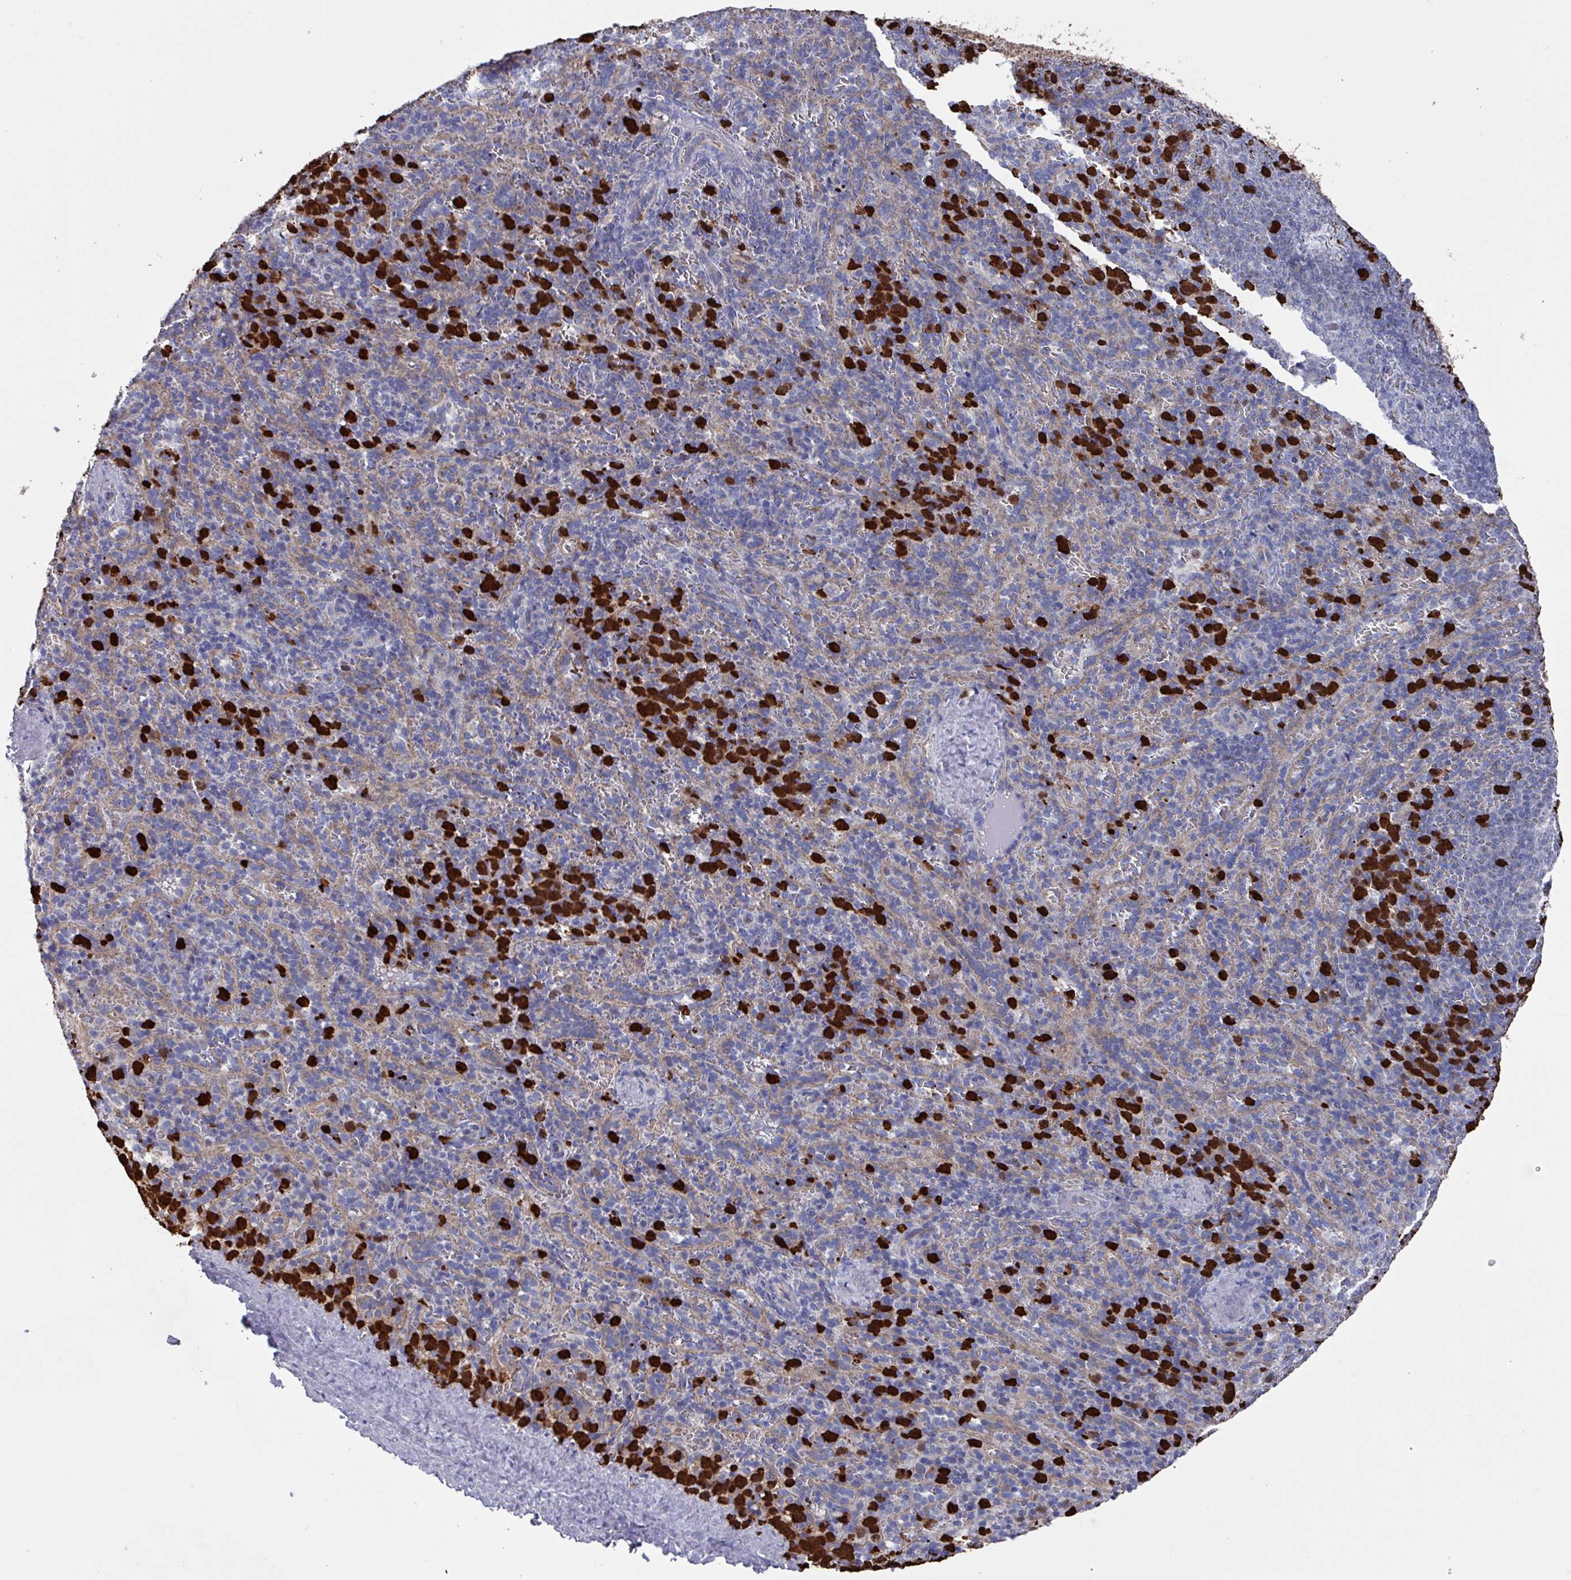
{"staining": {"intensity": "strong", "quantity": "25%-75%", "location": "cytoplasmic/membranous"}, "tissue": "spleen", "cell_type": "Cells in red pulp", "image_type": "normal", "snomed": [{"axis": "morphology", "description": "Normal tissue, NOS"}, {"axis": "topography", "description": "Spleen"}], "caption": "Cells in red pulp display high levels of strong cytoplasmic/membranous expression in approximately 25%-75% of cells in benign spleen. (Stains: DAB (3,3'-diaminobenzidine) in brown, nuclei in blue, Microscopy: brightfield microscopy at high magnification).", "gene": "UQCC2", "patient": {"sex": "female", "age": 21}}